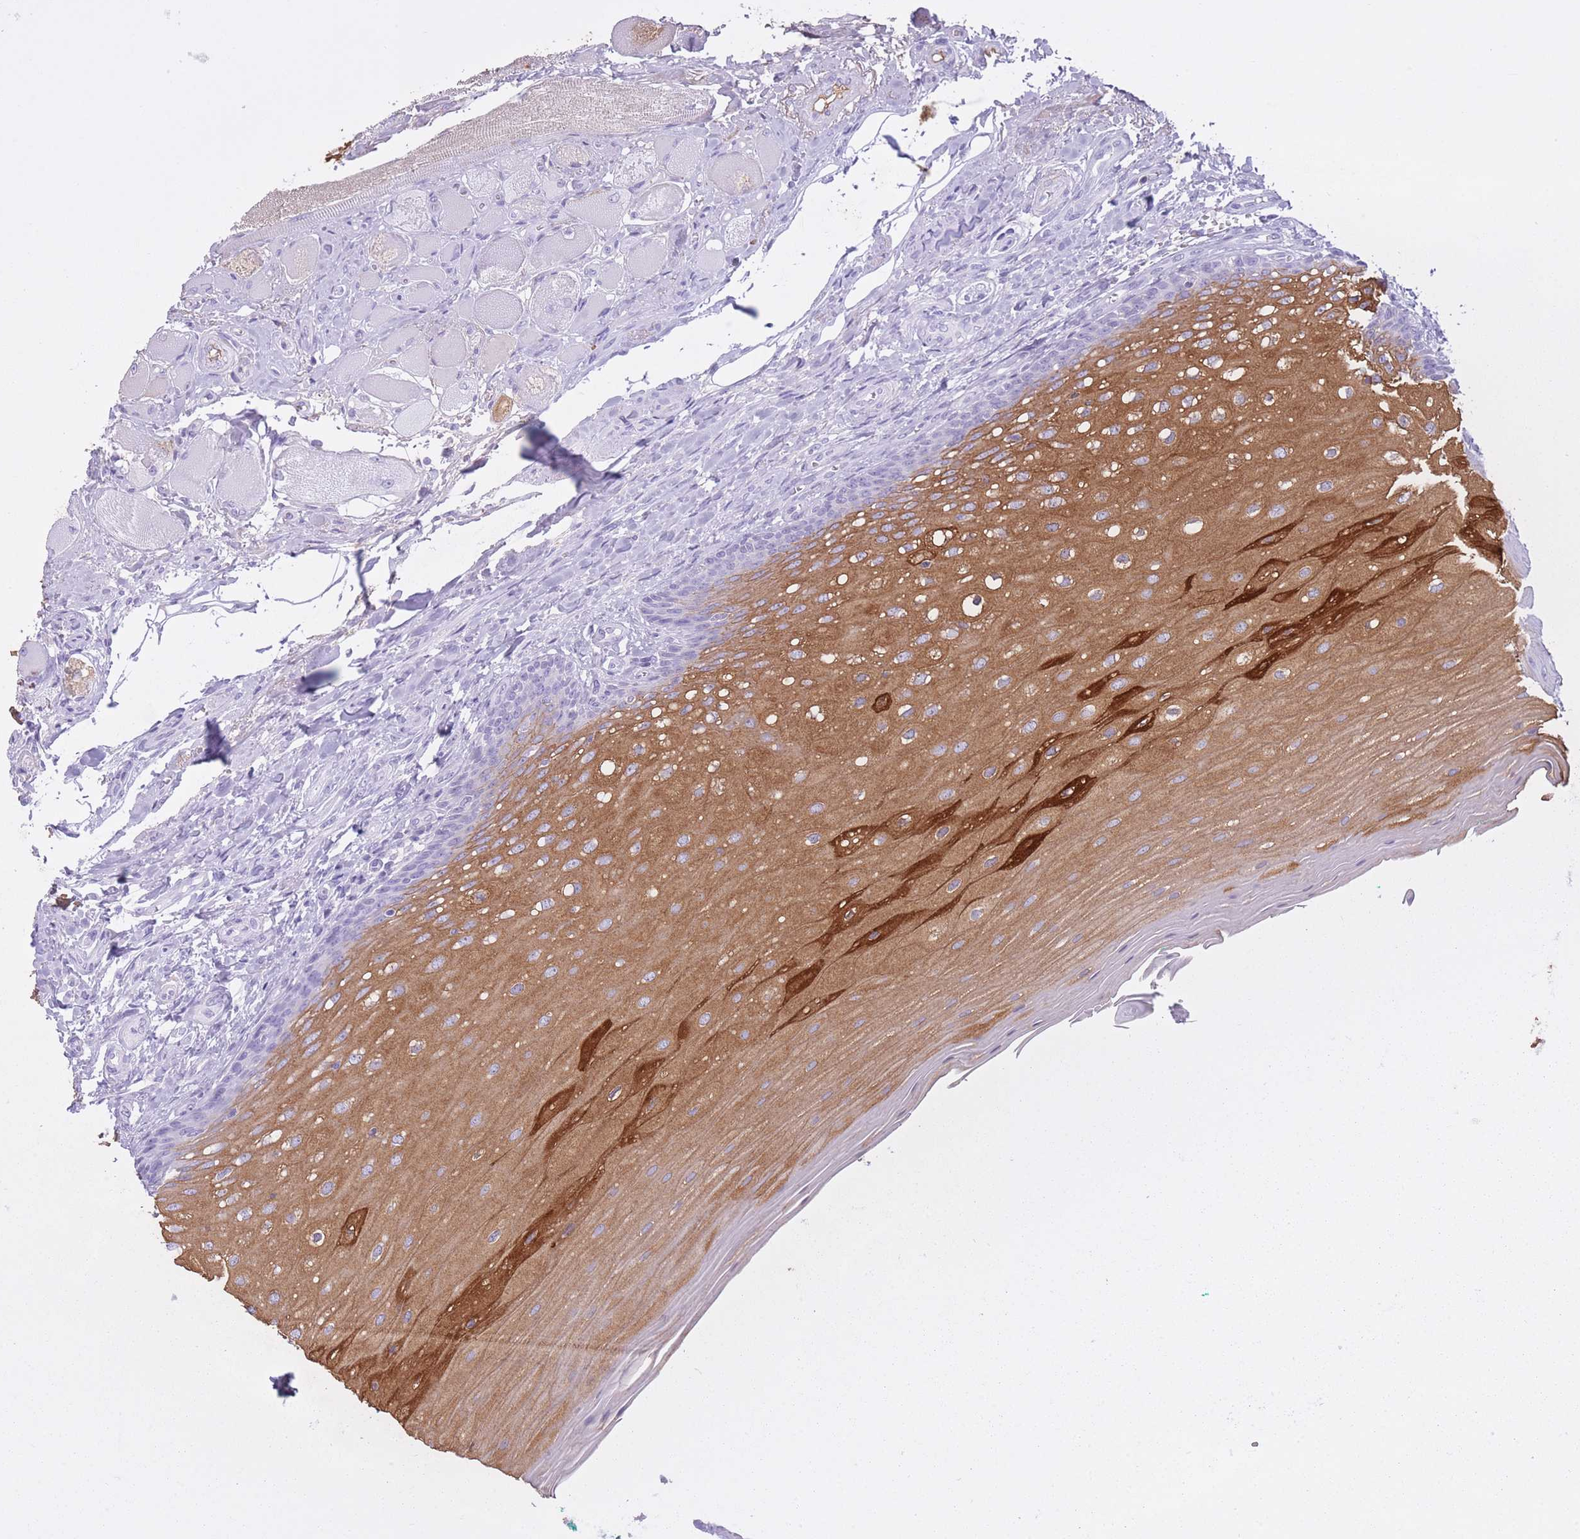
{"staining": {"intensity": "strong", "quantity": "<25%", "location": "cytoplasmic/membranous"}, "tissue": "oral mucosa", "cell_type": "Squamous epithelial cells", "image_type": "normal", "snomed": [{"axis": "morphology", "description": "Normal tissue, NOS"}, {"axis": "morphology", "description": "Squamous cell carcinoma, NOS"}, {"axis": "topography", "description": "Oral tissue"}, {"axis": "topography", "description": "Tounge, NOS"}, {"axis": "topography", "description": "Head-Neck"}], "caption": "Human oral mucosa stained with a brown dye reveals strong cytoplasmic/membranous positive expression in about <25% of squamous epithelial cells.", "gene": "AP3S1", "patient": {"sex": "male", "age": 79}}